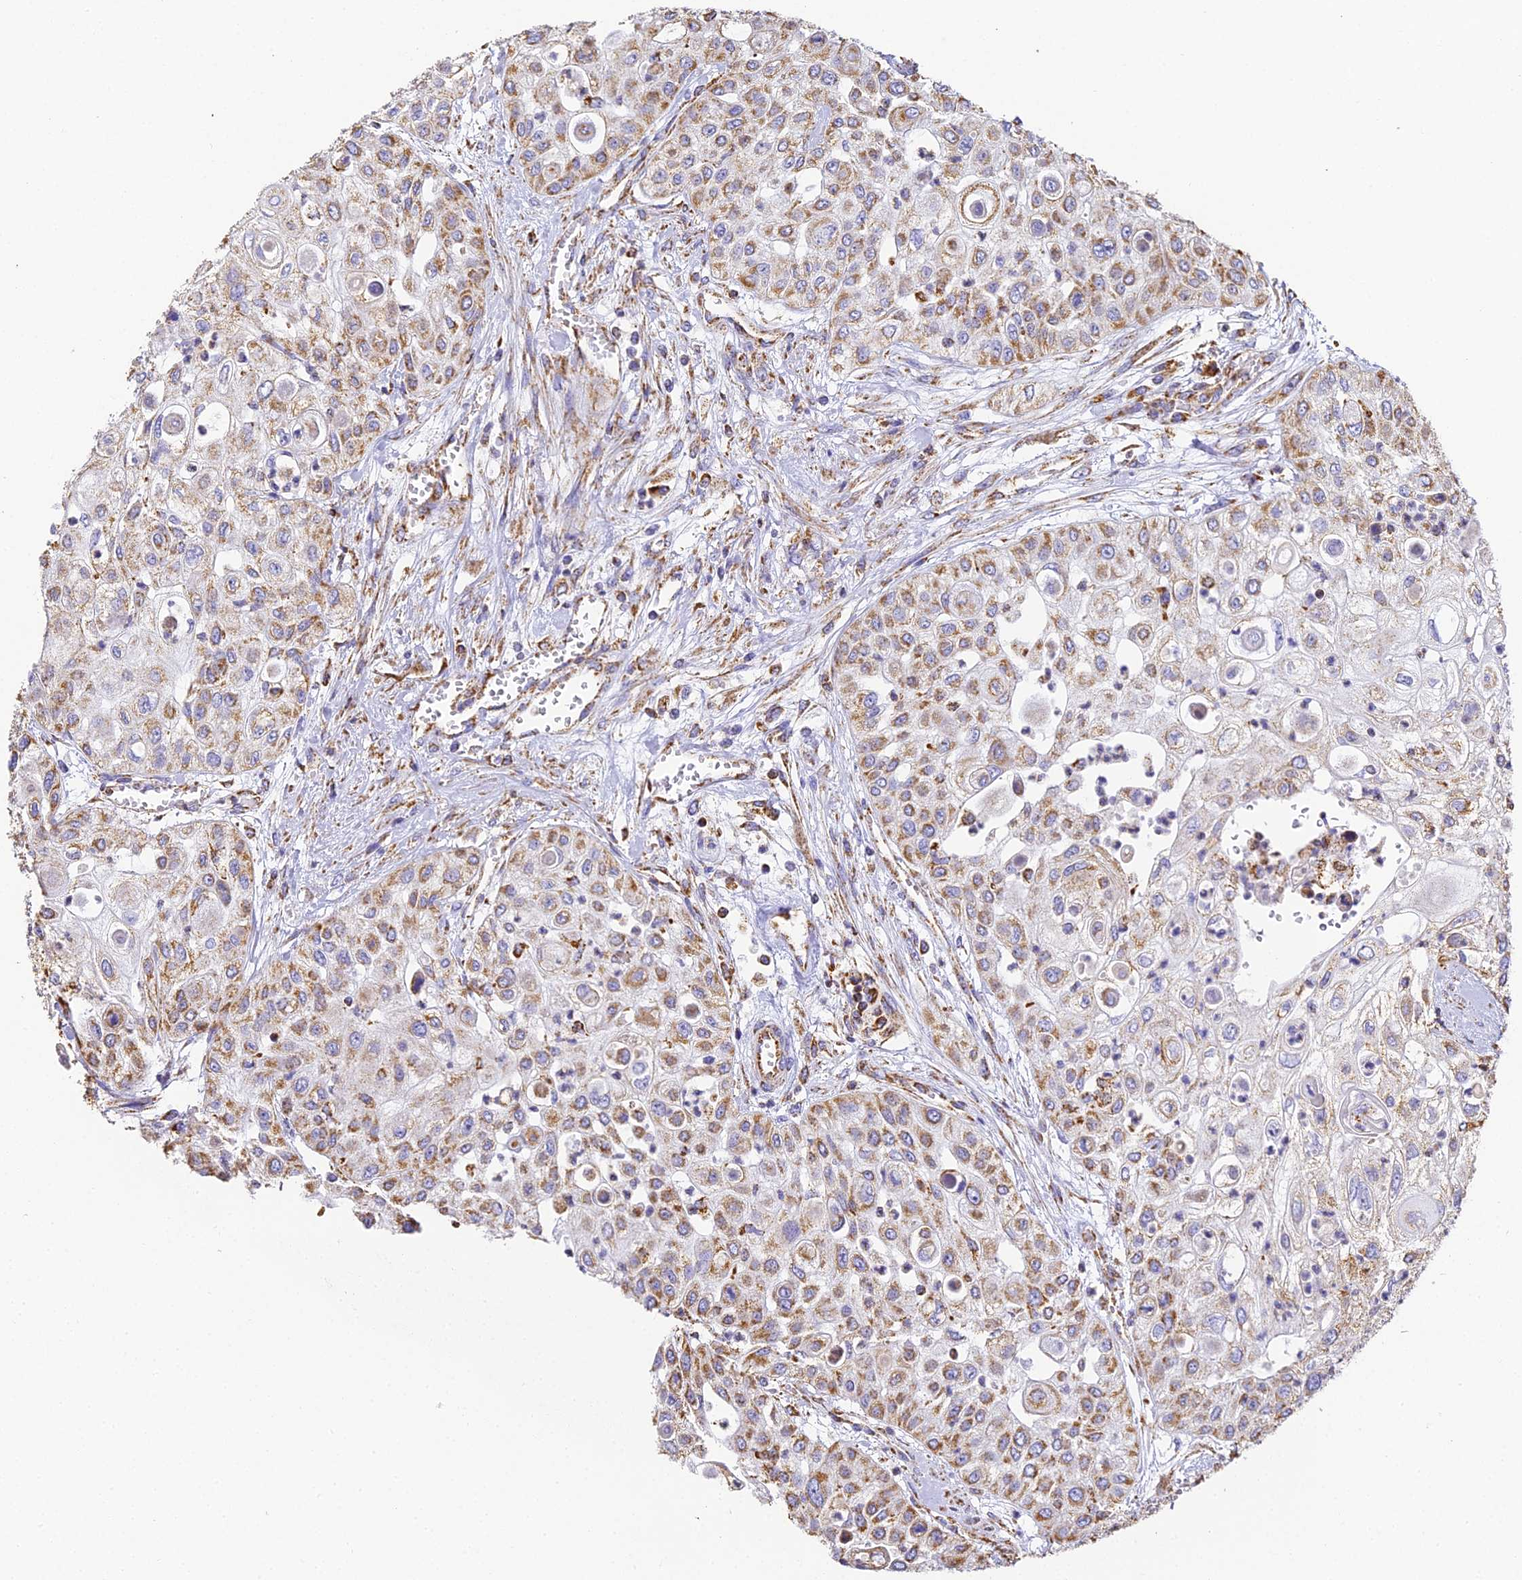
{"staining": {"intensity": "moderate", "quantity": ">75%", "location": "cytoplasmic/membranous"}, "tissue": "urothelial cancer", "cell_type": "Tumor cells", "image_type": "cancer", "snomed": [{"axis": "morphology", "description": "Urothelial carcinoma, High grade"}, {"axis": "topography", "description": "Urinary bladder"}], "caption": "Brown immunohistochemical staining in human urothelial cancer exhibits moderate cytoplasmic/membranous expression in approximately >75% of tumor cells. Immunohistochemistry stains the protein in brown and the nuclei are stained blue.", "gene": "COX6C", "patient": {"sex": "female", "age": 79}}